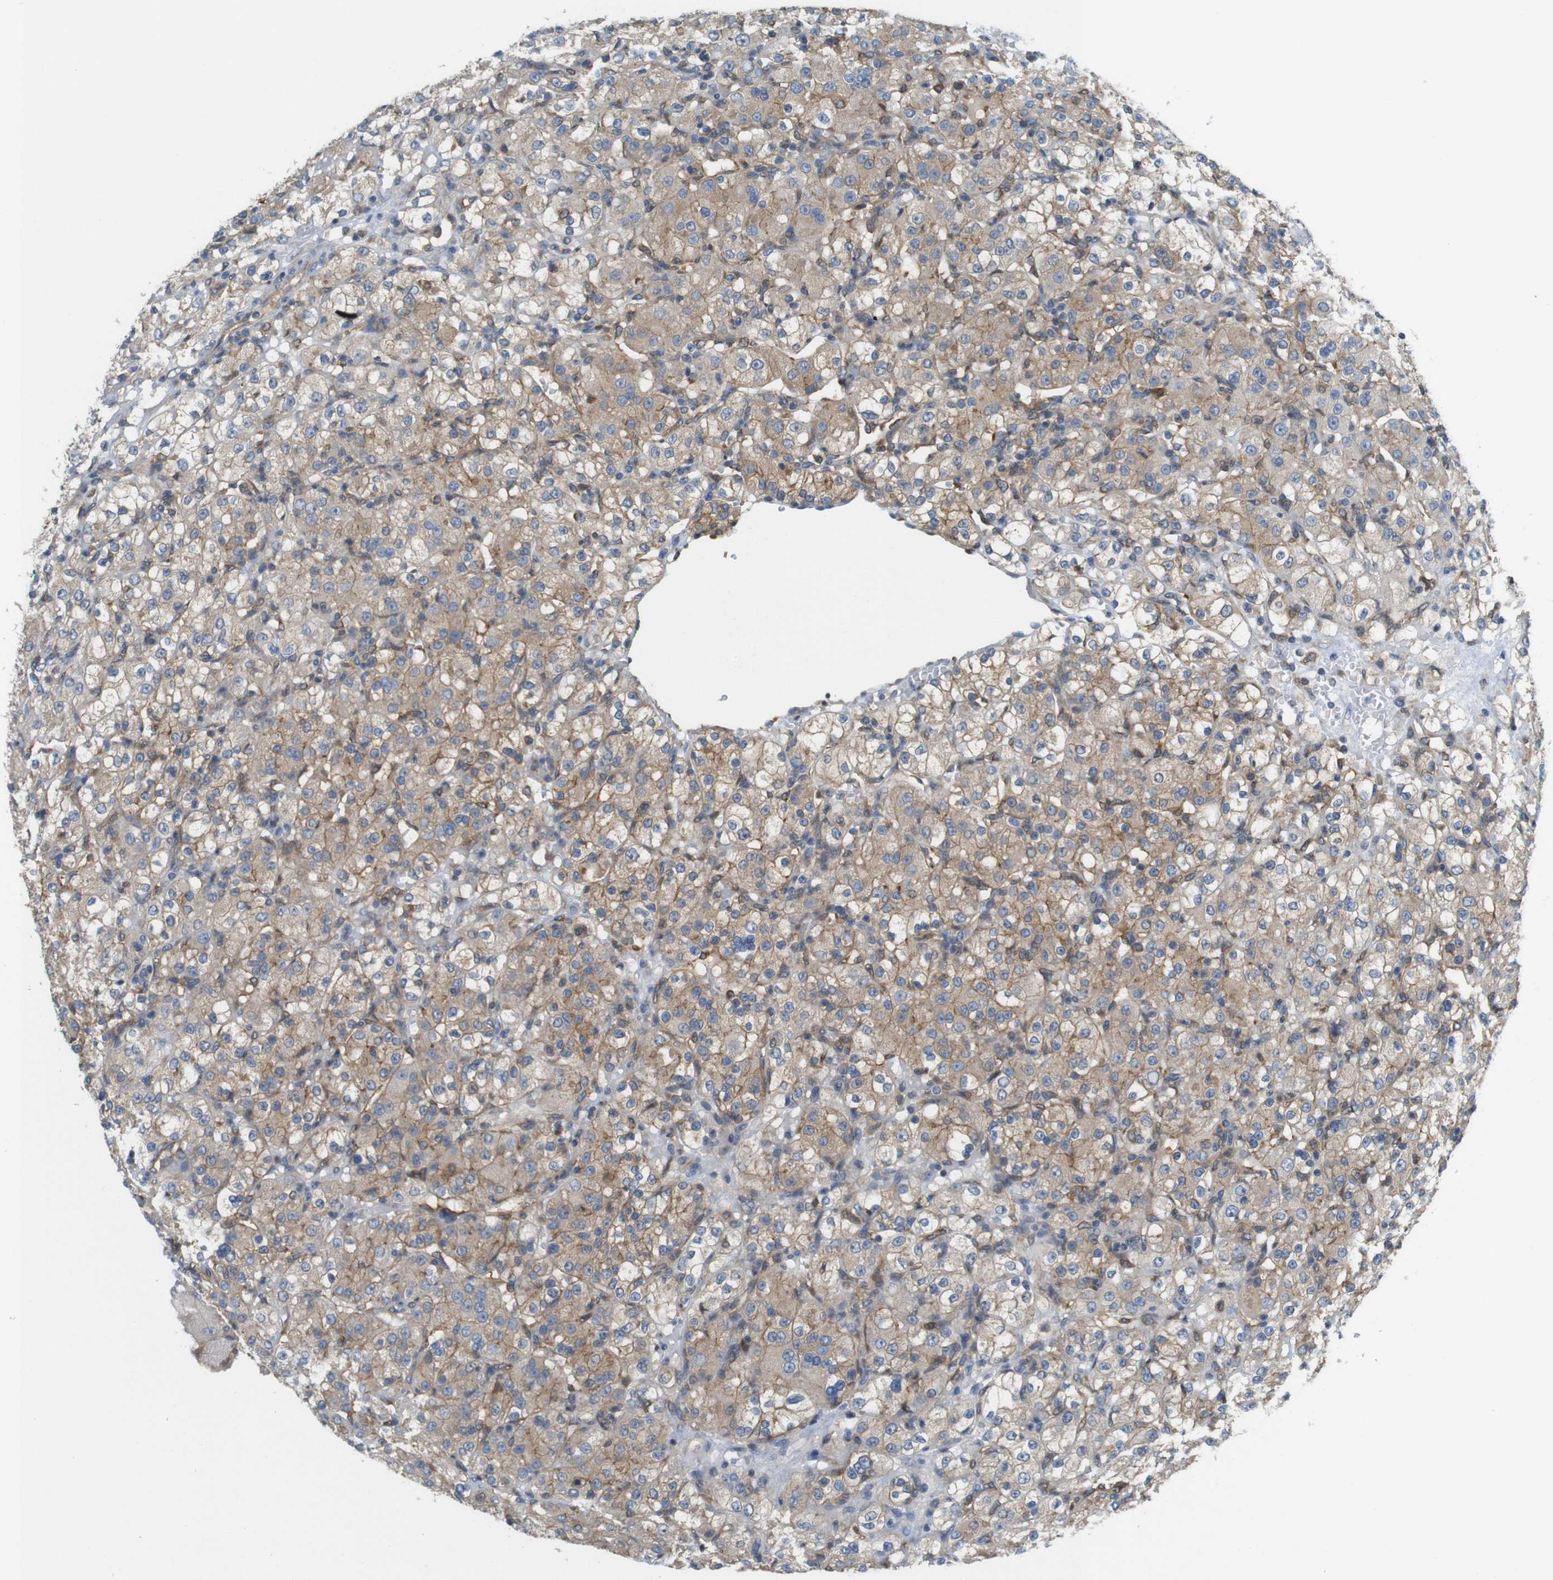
{"staining": {"intensity": "moderate", "quantity": "25%-75%", "location": "cytoplasmic/membranous"}, "tissue": "renal cancer", "cell_type": "Tumor cells", "image_type": "cancer", "snomed": [{"axis": "morphology", "description": "Normal tissue, NOS"}, {"axis": "morphology", "description": "Adenocarcinoma, NOS"}, {"axis": "topography", "description": "Kidney"}], "caption": "Immunohistochemistry of human renal adenocarcinoma reveals medium levels of moderate cytoplasmic/membranous positivity in about 25%-75% of tumor cells.", "gene": "PCDH10", "patient": {"sex": "male", "age": 61}}